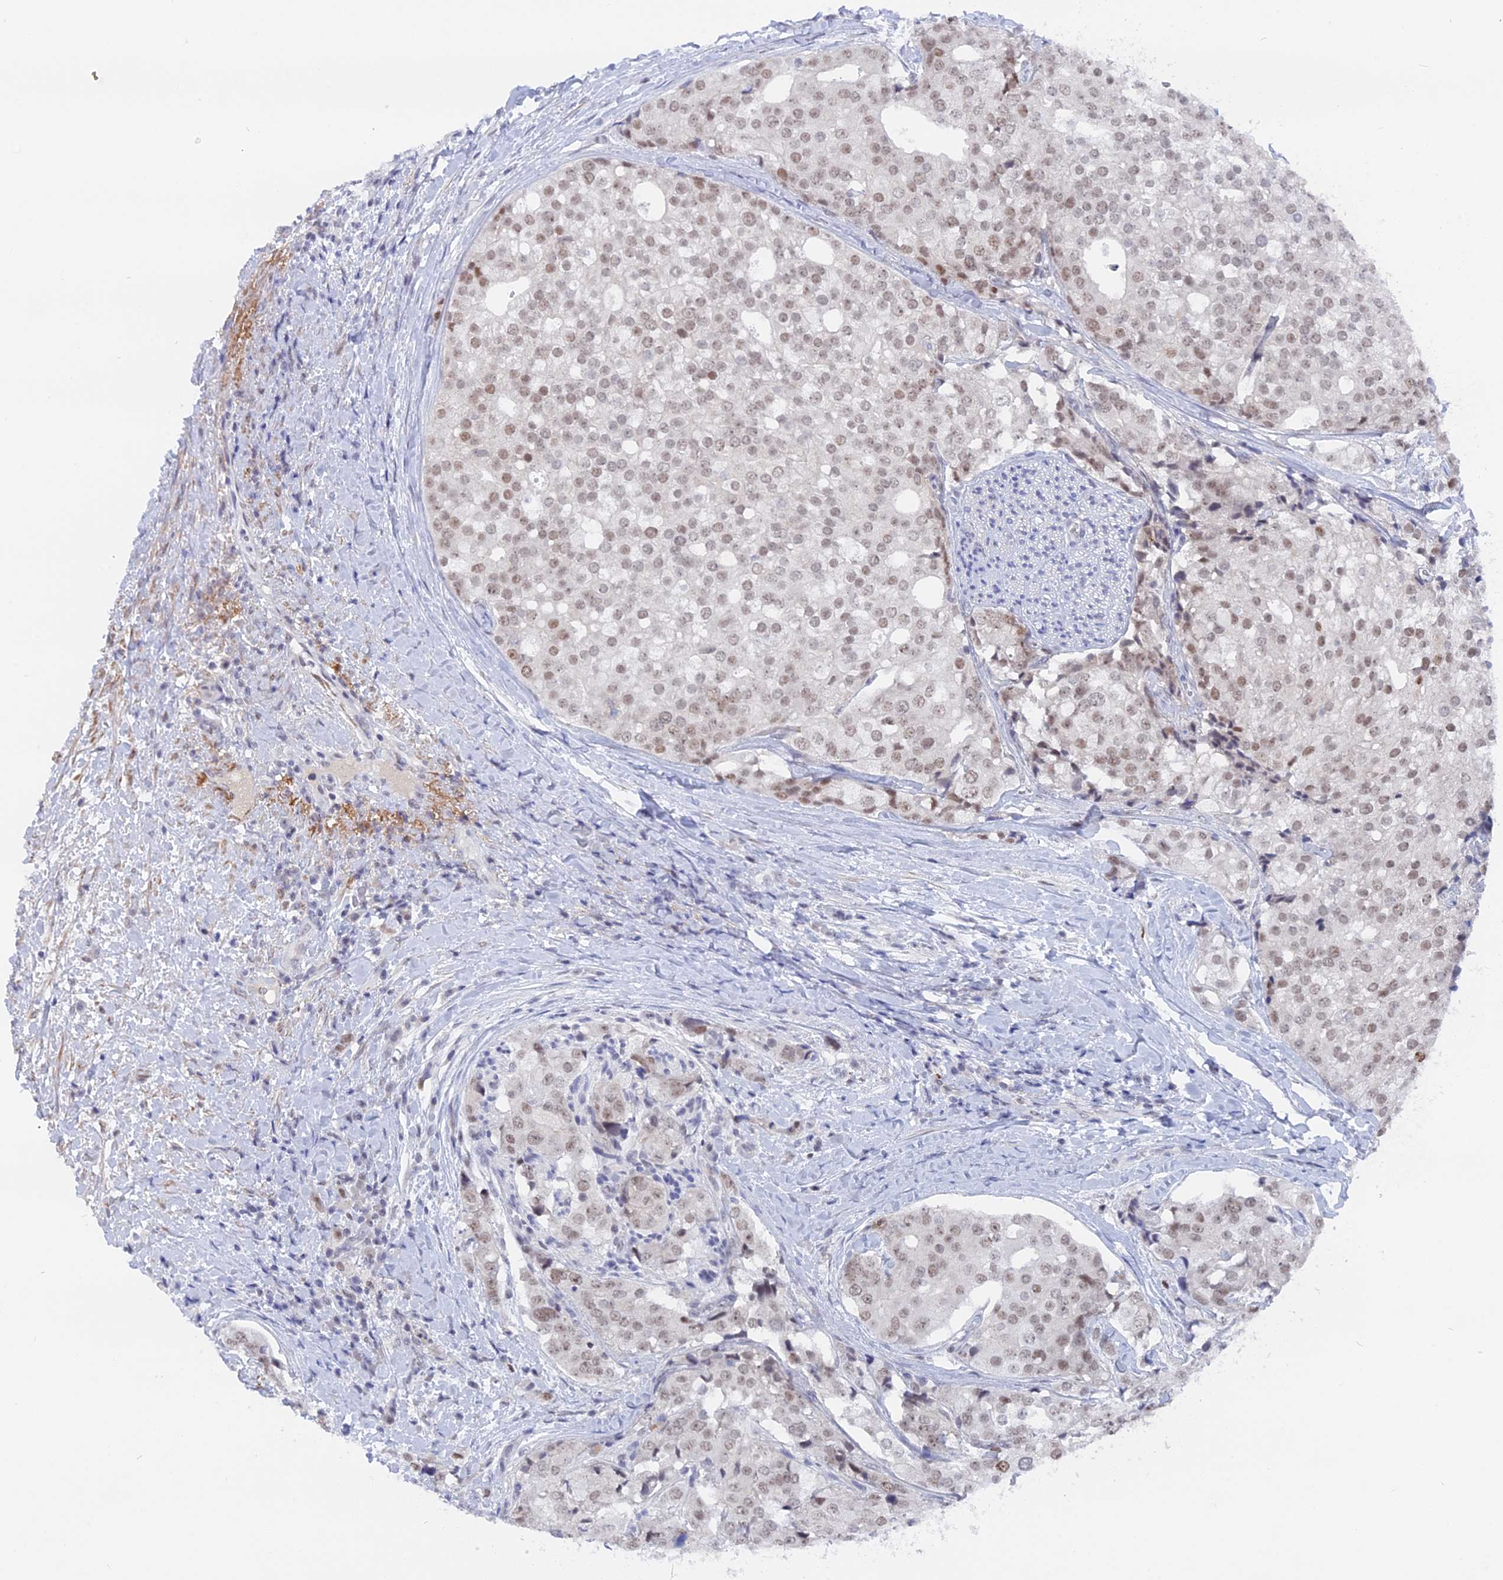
{"staining": {"intensity": "weak", "quantity": ">75%", "location": "nuclear"}, "tissue": "prostate cancer", "cell_type": "Tumor cells", "image_type": "cancer", "snomed": [{"axis": "morphology", "description": "Adenocarcinoma, High grade"}, {"axis": "topography", "description": "Prostate"}], "caption": "Protein staining of adenocarcinoma (high-grade) (prostate) tissue demonstrates weak nuclear staining in about >75% of tumor cells.", "gene": "BRD2", "patient": {"sex": "male", "age": 49}}